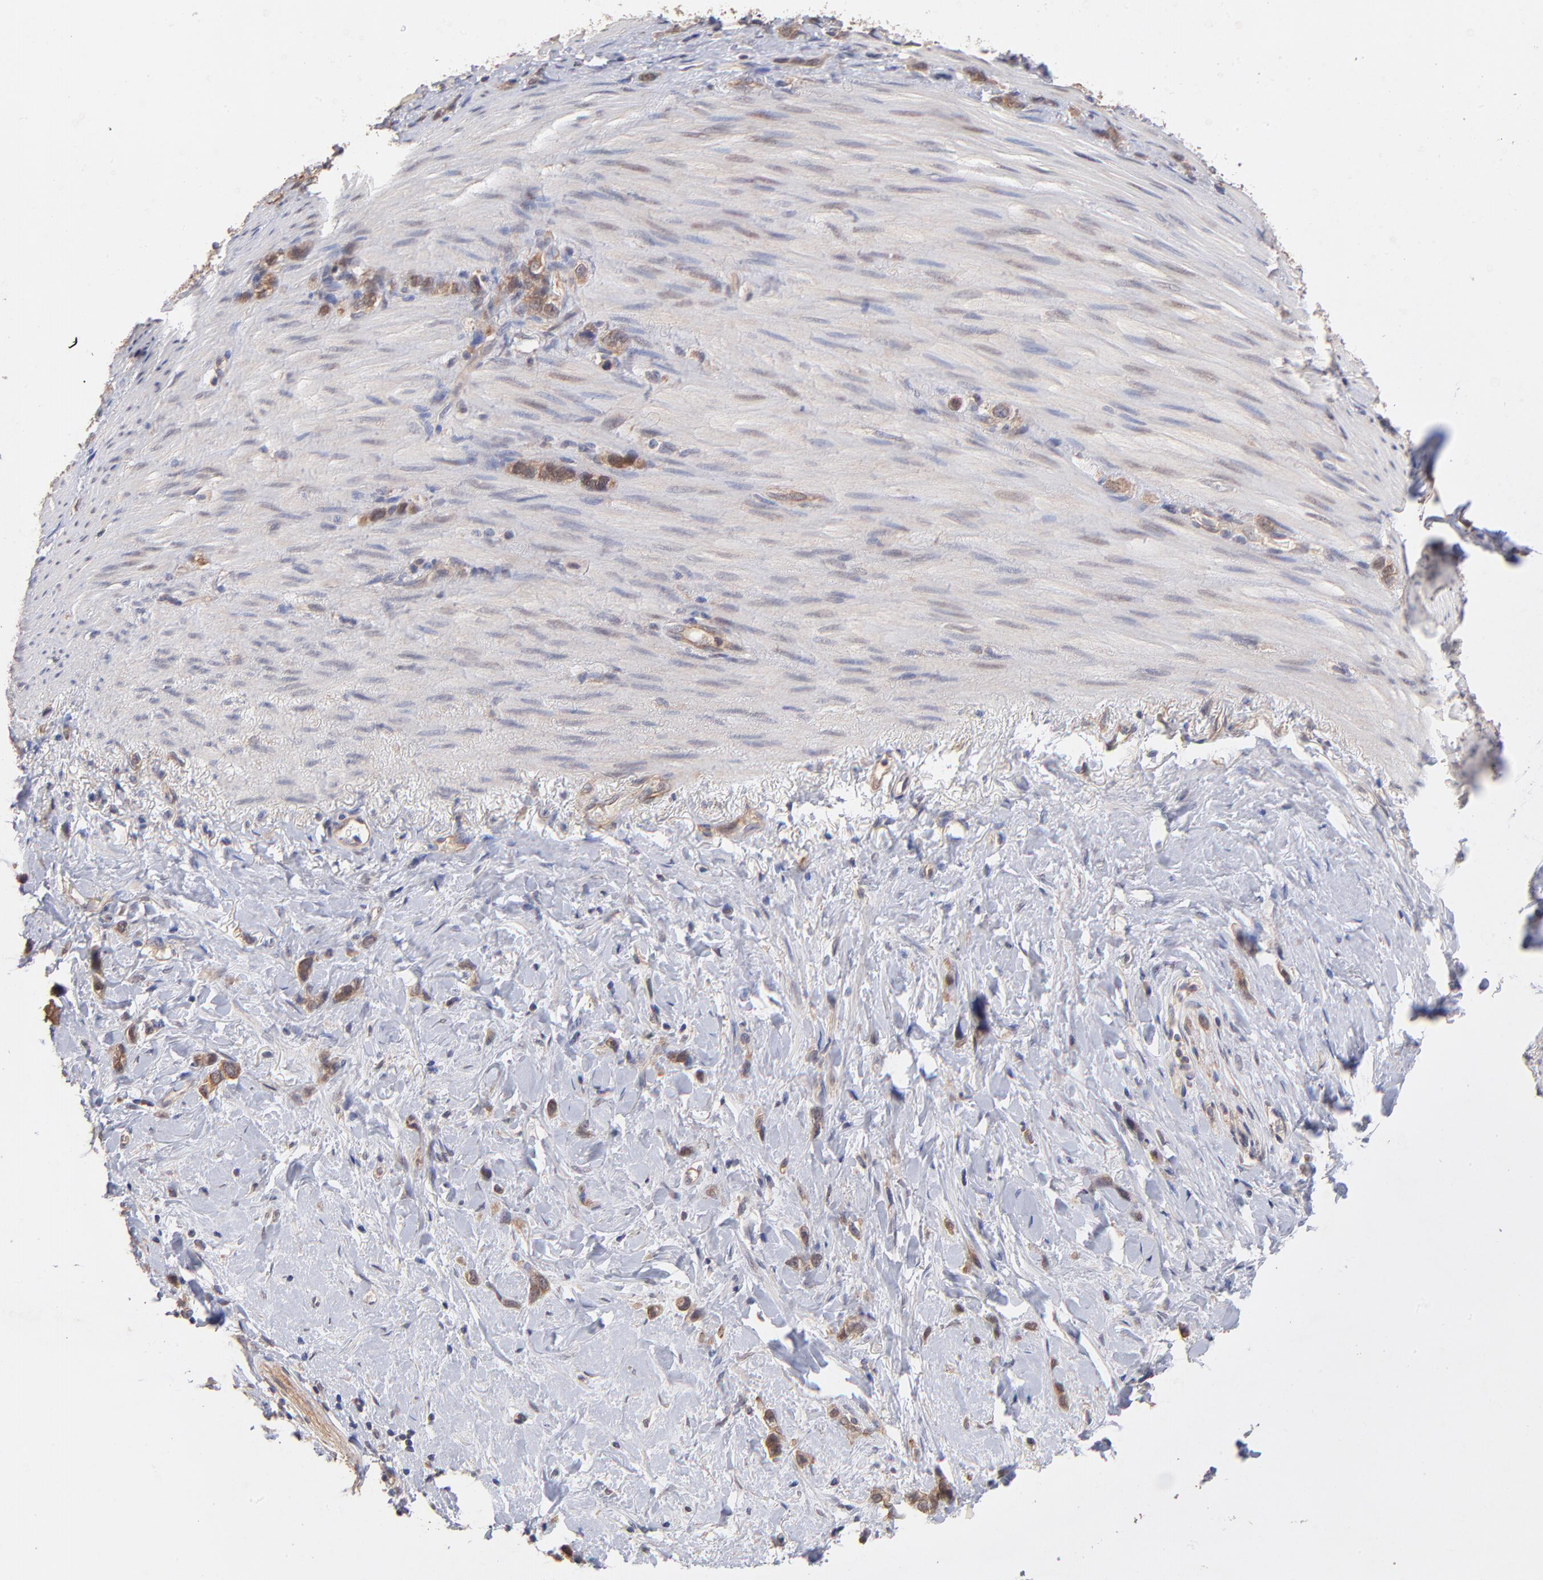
{"staining": {"intensity": "moderate", "quantity": ">75%", "location": "cytoplasmic/membranous"}, "tissue": "stomach cancer", "cell_type": "Tumor cells", "image_type": "cancer", "snomed": [{"axis": "morphology", "description": "Normal tissue, NOS"}, {"axis": "morphology", "description": "Adenocarcinoma, NOS"}, {"axis": "morphology", "description": "Adenocarcinoma, High grade"}, {"axis": "topography", "description": "Stomach, upper"}, {"axis": "topography", "description": "Stomach"}], "caption": "Immunohistochemical staining of stomach adenocarcinoma exhibits medium levels of moderate cytoplasmic/membranous expression in approximately >75% of tumor cells.", "gene": "STAP2", "patient": {"sex": "female", "age": 65}}